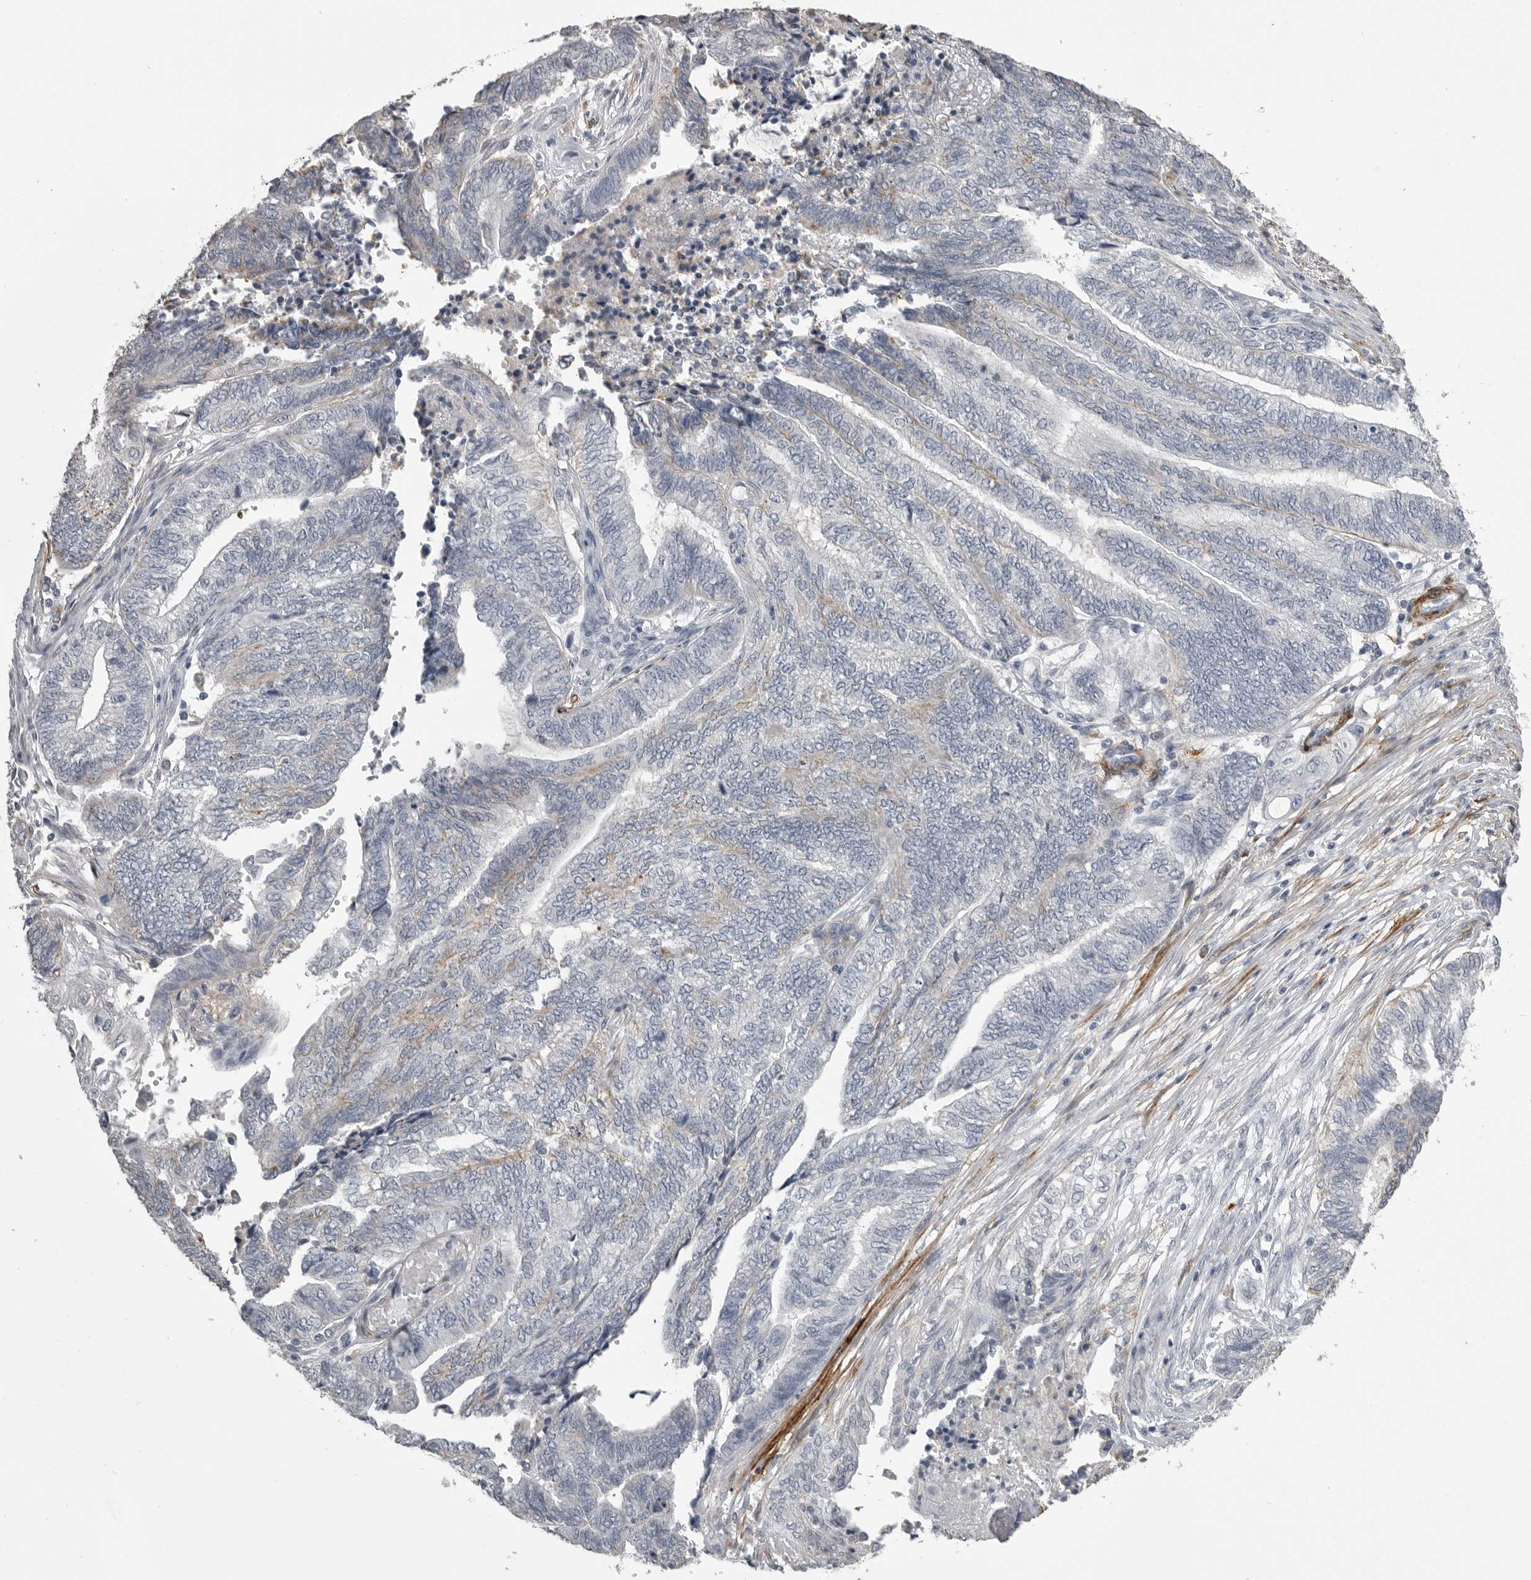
{"staining": {"intensity": "weak", "quantity": "<25%", "location": "cytoplasmic/membranous"}, "tissue": "endometrial cancer", "cell_type": "Tumor cells", "image_type": "cancer", "snomed": [{"axis": "morphology", "description": "Adenocarcinoma, NOS"}, {"axis": "topography", "description": "Uterus"}, {"axis": "topography", "description": "Endometrium"}], "caption": "IHC image of neoplastic tissue: endometrial cancer (adenocarcinoma) stained with DAB displays no significant protein positivity in tumor cells.", "gene": "AOC3", "patient": {"sex": "female", "age": 70}}